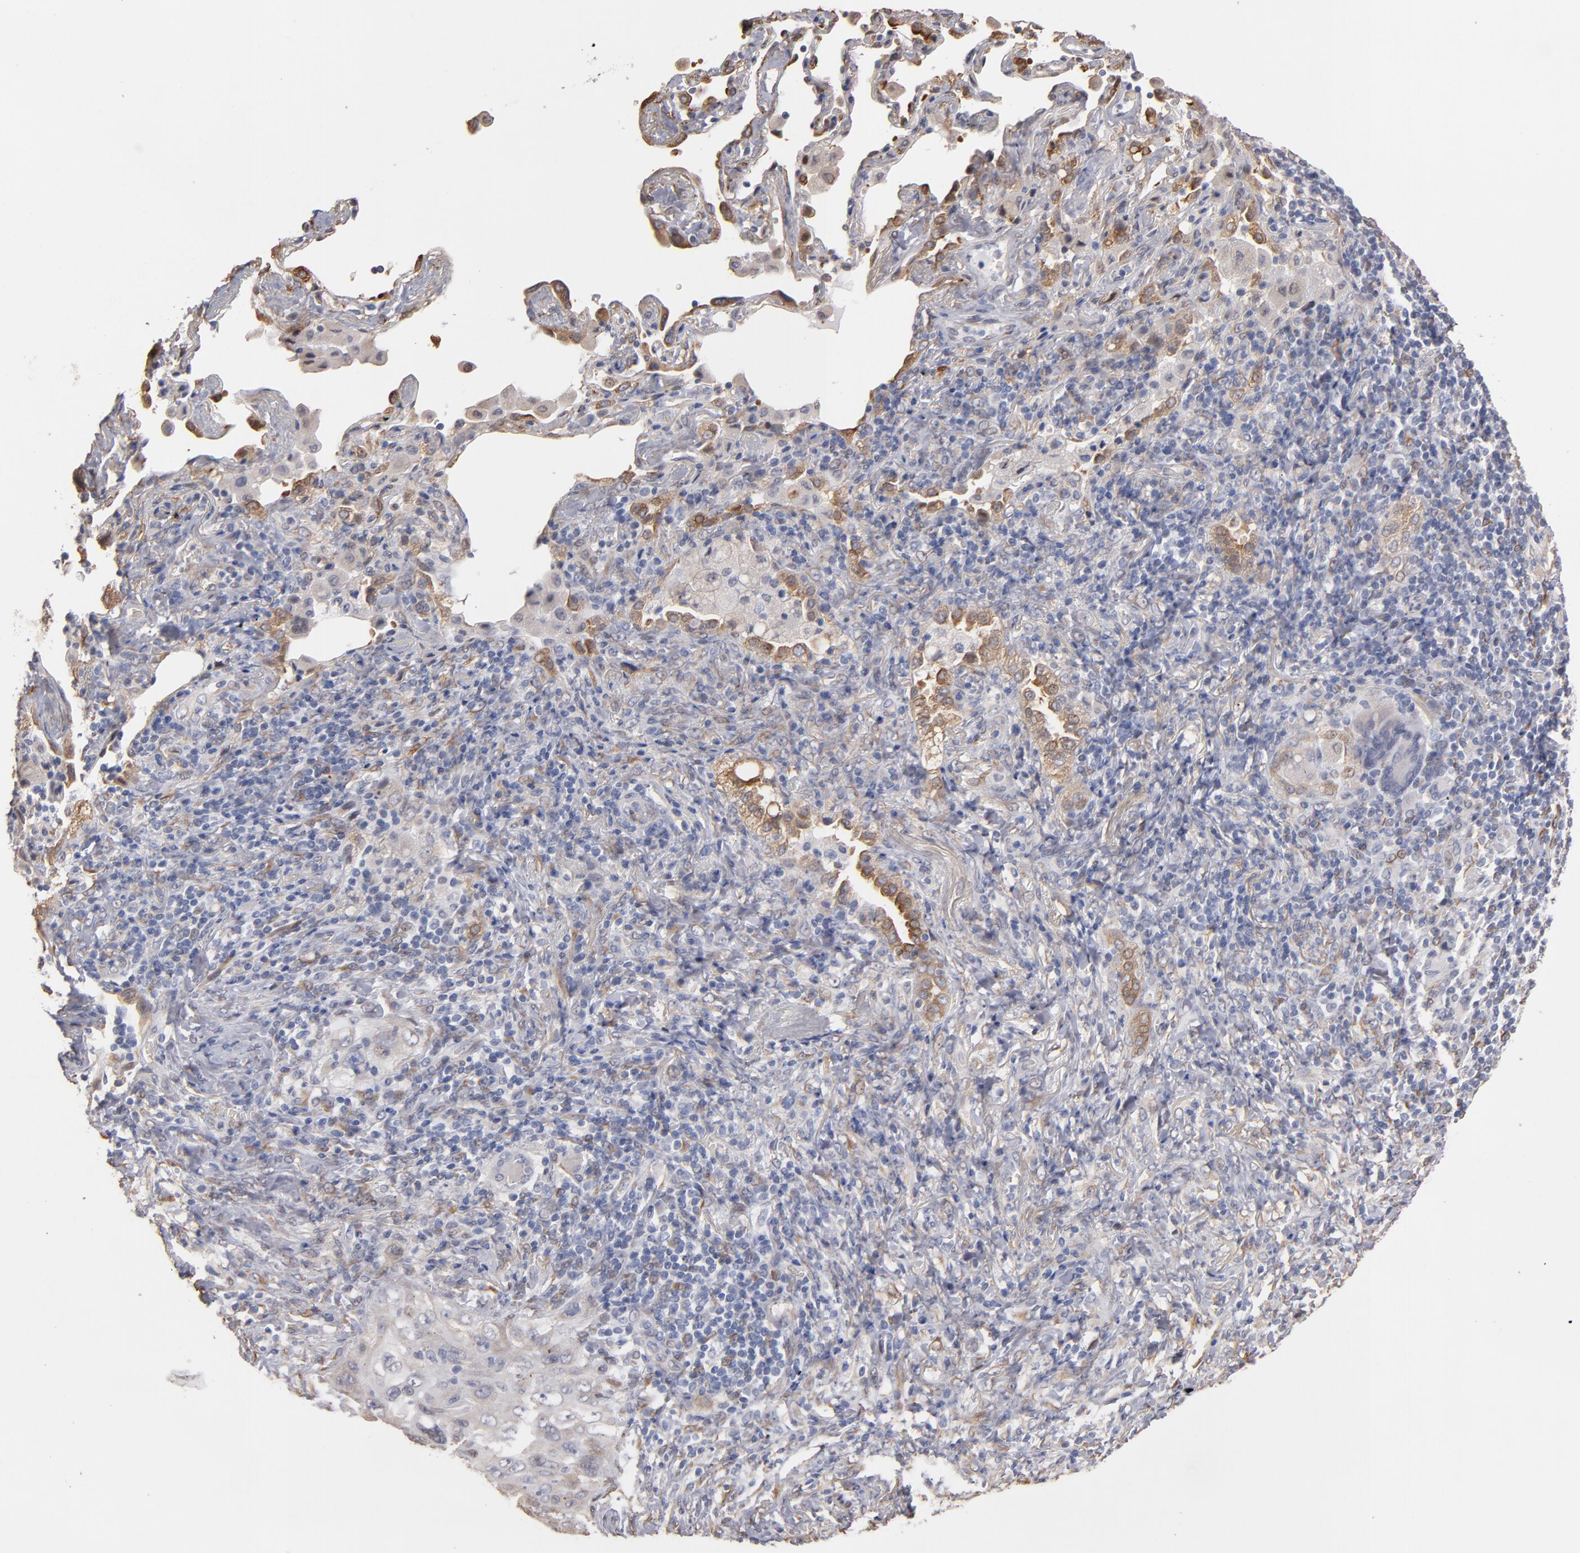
{"staining": {"intensity": "weak", "quantity": "25%-75%", "location": "cytoplasmic/membranous,nuclear"}, "tissue": "lung cancer", "cell_type": "Tumor cells", "image_type": "cancer", "snomed": [{"axis": "morphology", "description": "Squamous cell carcinoma, NOS"}, {"axis": "topography", "description": "Lung"}], "caption": "Immunohistochemistry of human squamous cell carcinoma (lung) demonstrates low levels of weak cytoplasmic/membranous and nuclear positivity in about 25%-75% of tumor cells.", "gene": "PGRMC1", "patient": {"sex": "female", "age": 67}}